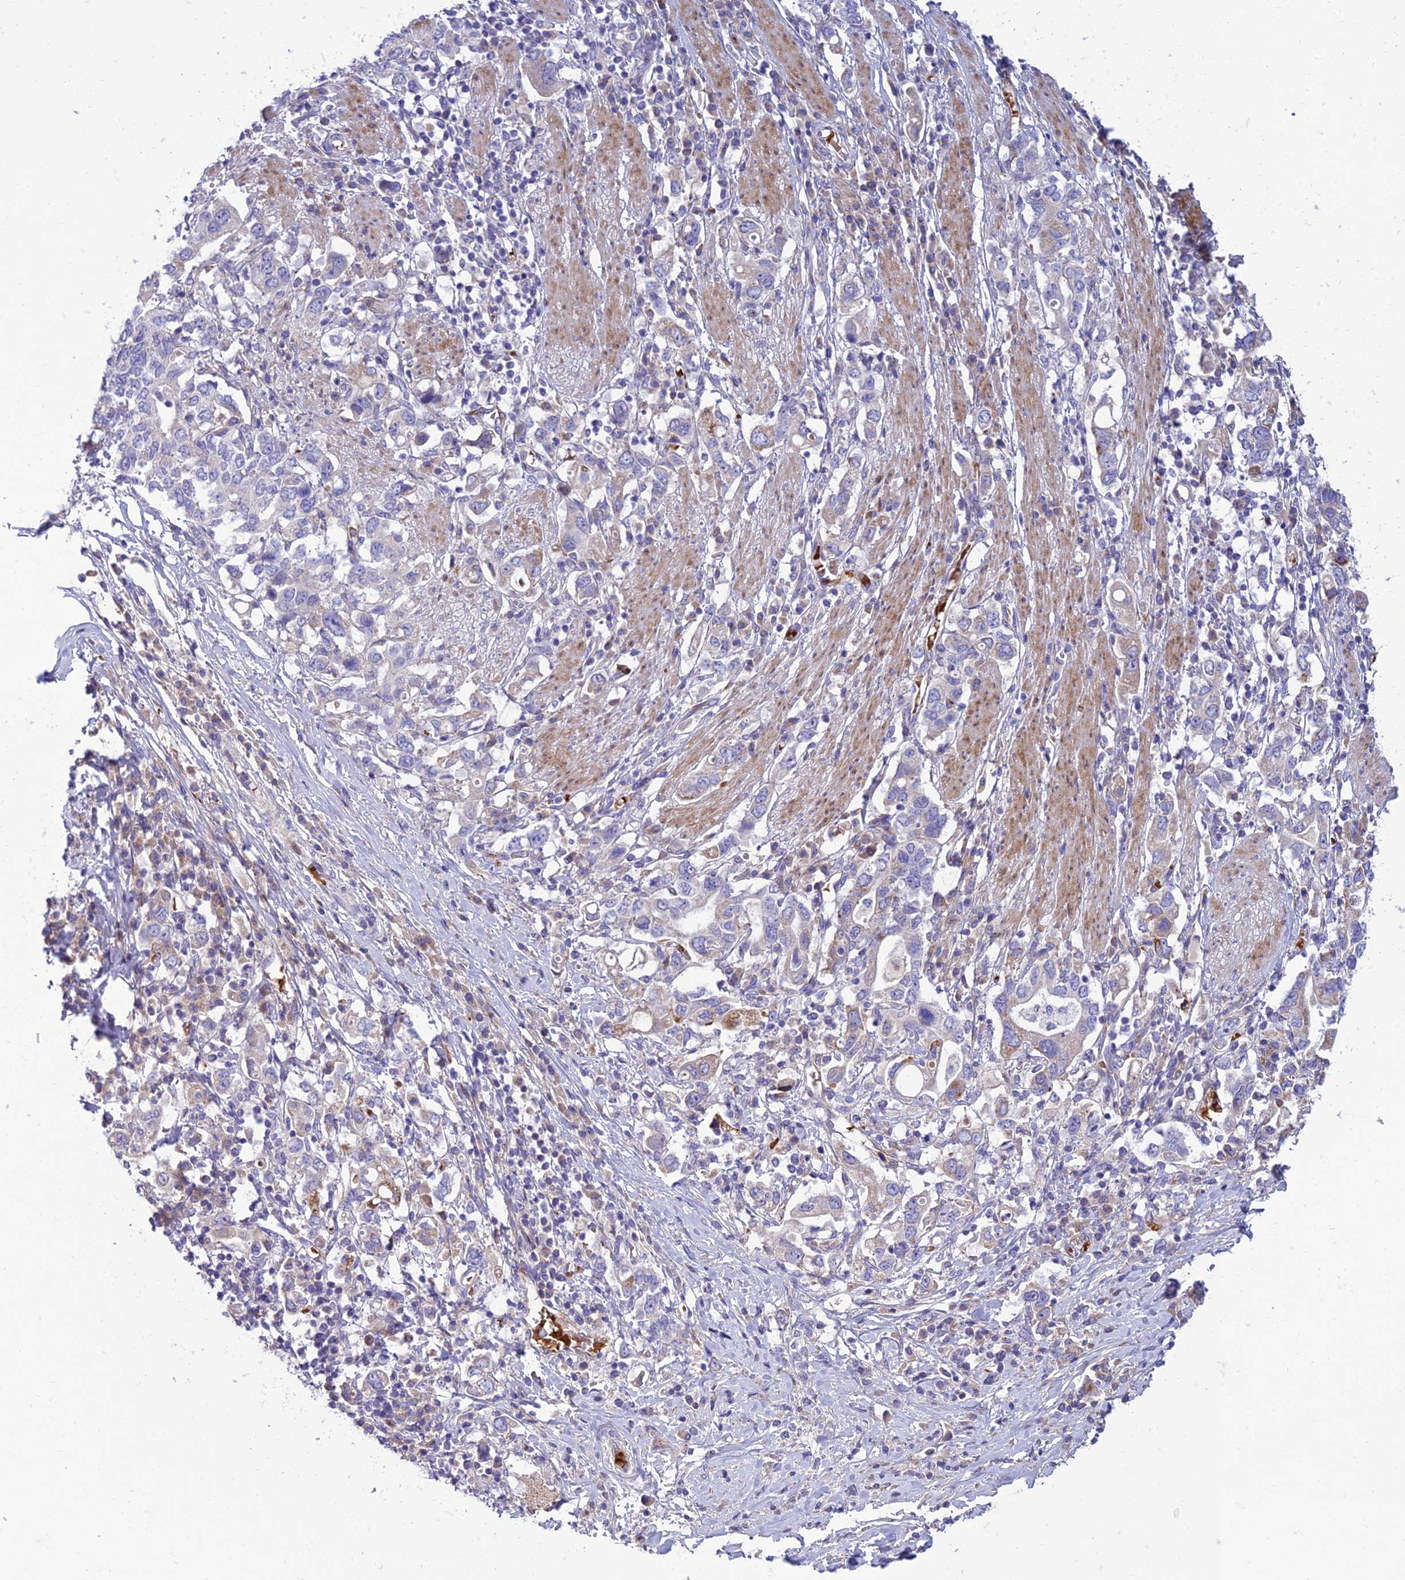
{"staining": {"intensity": "negative", "quantity": "none", "location": "none"}, "tissue": "stomach cancer", "cell_type": "Tumor cells", "image_type": "cancer", "snomed": [{"axis": "morphology", "description": "Adenocarcinoma, NOS"}, {"axis": "topography", "description": "Stomach, upper"}, {"axis": "topography", "description": "Stomach"}], "caption": "There is no significant positivity in tumor cells of stomach cancer (adenocarcinoma). (Brightfield microscopy of DAB immunohistochemistry at high magnification).", "gene": "SEL1L3", "patient": {"sex": "male", "age": 62}}